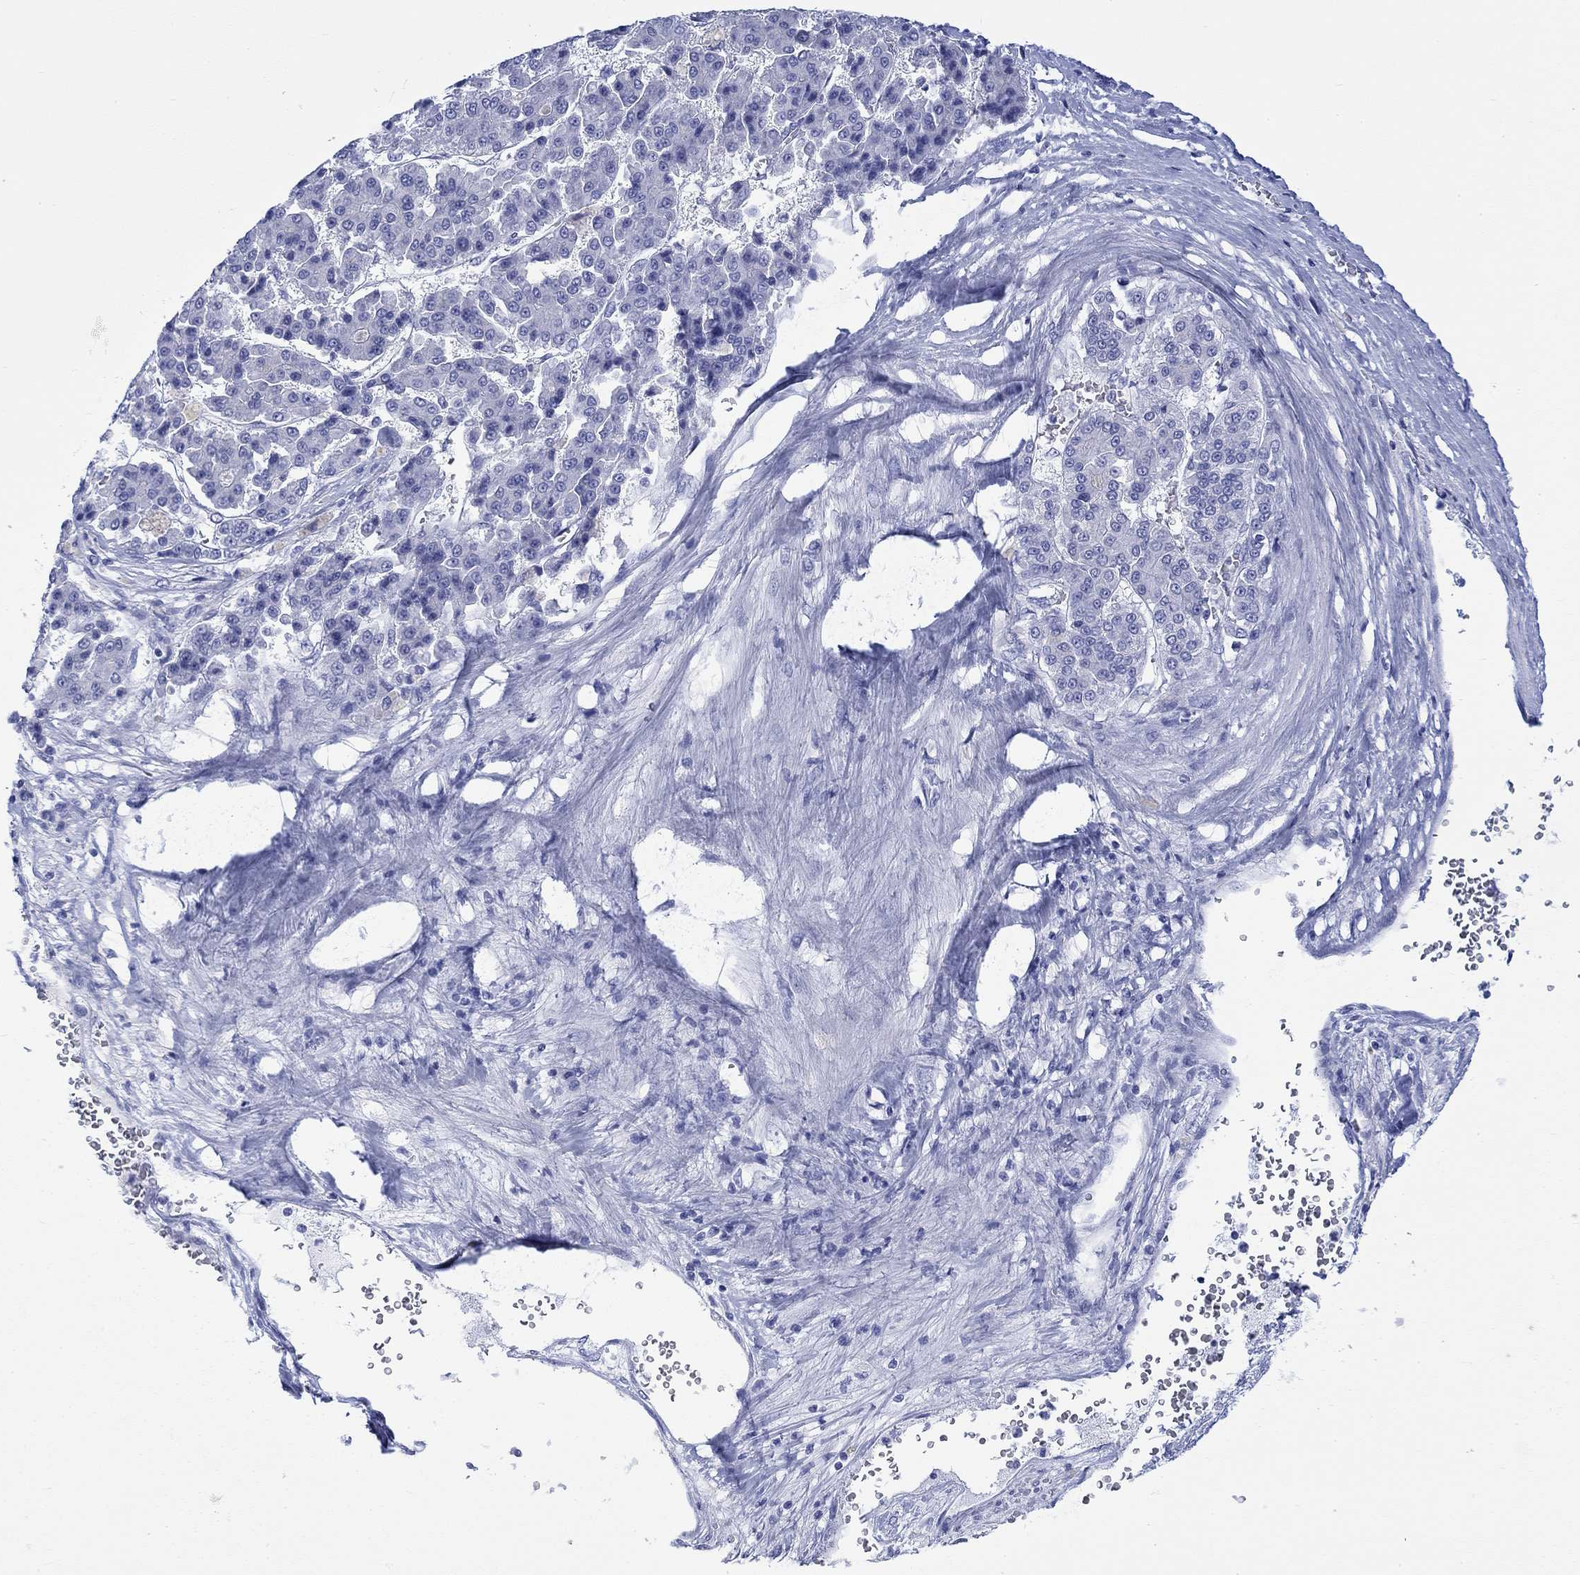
{"staining": {"intensity": "negative", "quantity": "none", "location": "none"}, "tissue": "liver cancer", "cell_type": "Tumor cells", "image_type": "cancer", "snomed": [{"axis": "morphology", "description": "Carcinoma, Hepatocellular, NOS"}, {"axis": "topography", "description": "Liver"}], "caption": "An immunohistochemistry (IHC) image of hepatocellular carcinoma (liver) is shown. There is no staining in tumor cells of hepatocellular carcinoma (liver).", "gene": "MSI1", "patient": {"sex": "male", "age": 70}}